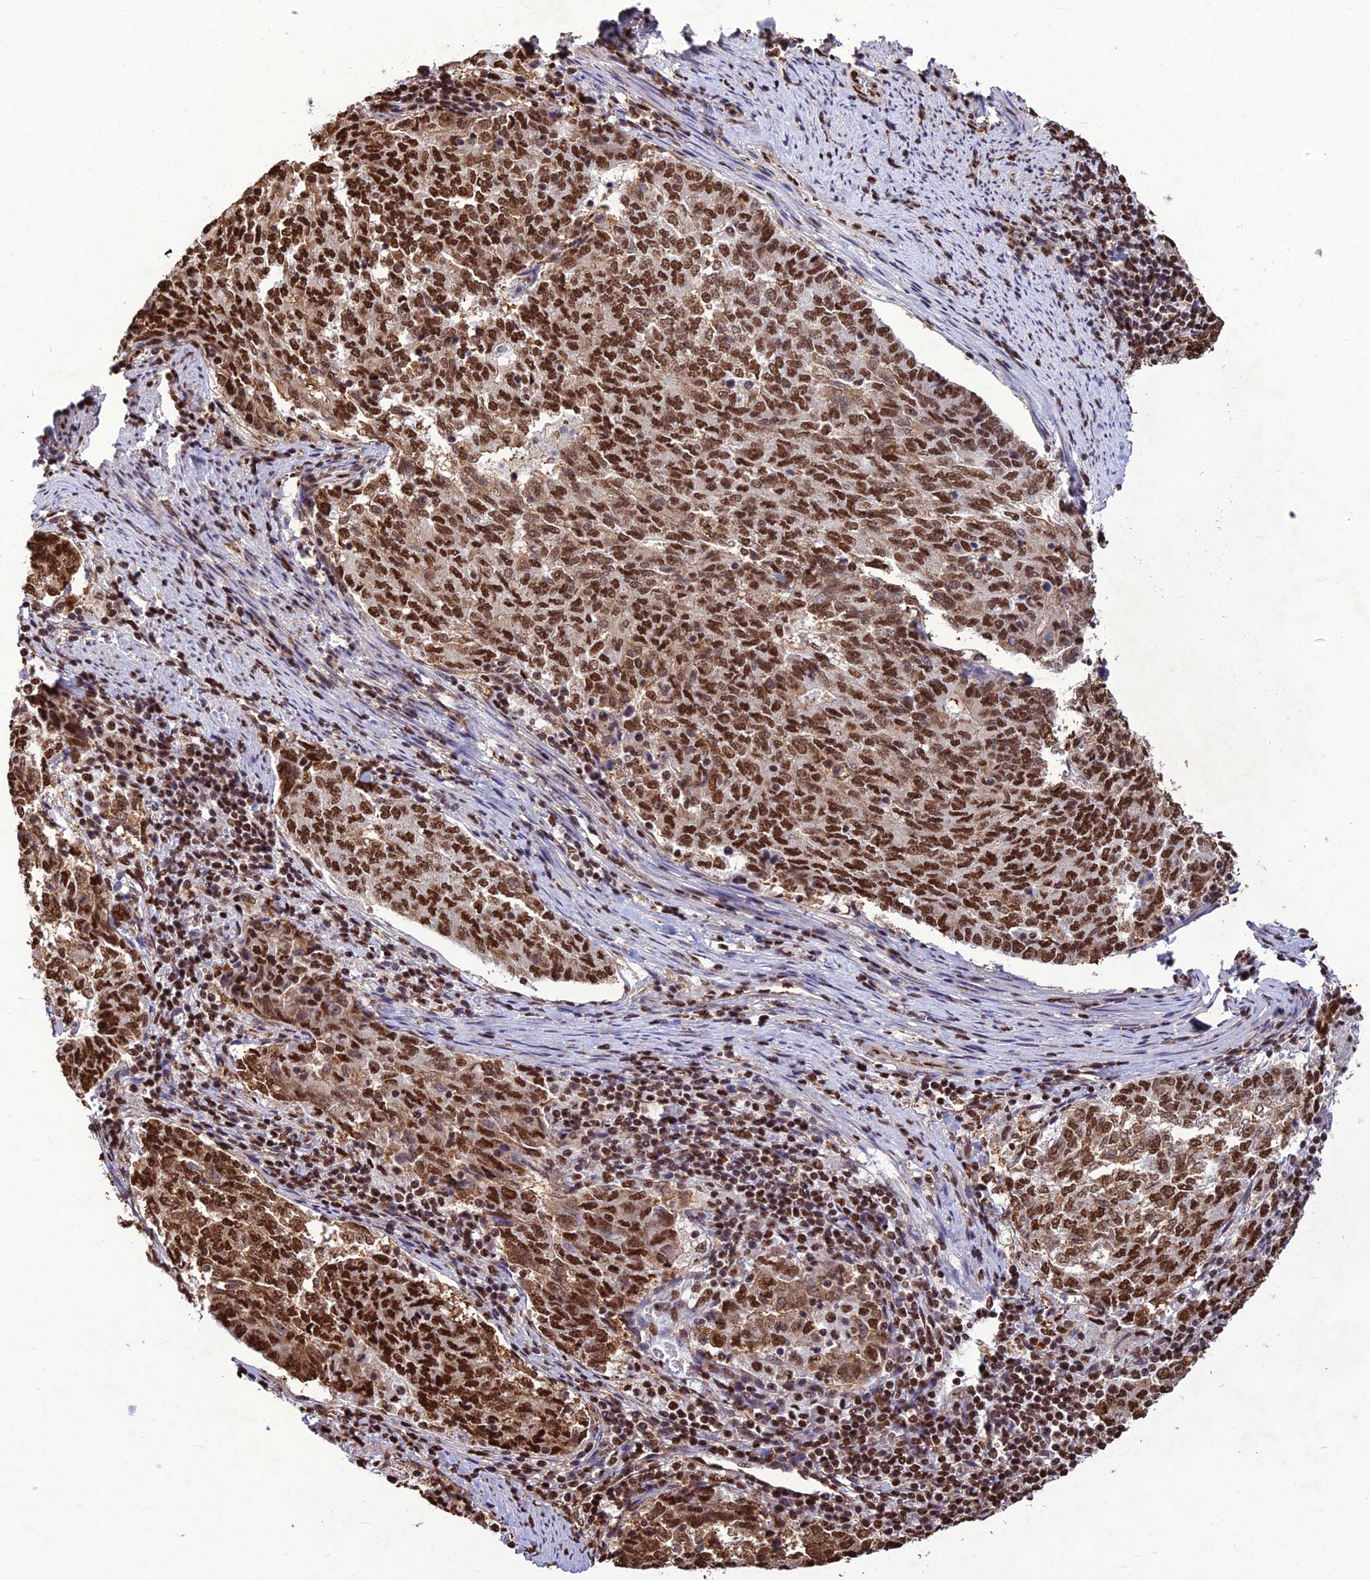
{"staining": {"intensity": "strong", "quantity": ">75%", "location": "nuclear"}, "tissue": "endometrial cancer", "cell_type": "Tumor cells", "image_type": "cancer", "snomed": [{"axis": "morphology", "description": "Adenocarcinoma, NOS"}, {"axis": "topography", "description": "Endometrium"}], "caption": "An immunohistochemistry image of tumor tissue is shown. Protein staining in brown highlights strong nuclear positivity in endometrial cancer within tumor cells. The staining is performed using DAB (3,3'-diaminobenzidine) brown chromogen to label protein expression. The nuclei are counter-stained blue using hematoxylin.", "gene": "INO80E", "patient": {"sex": "female", "age": 80}}